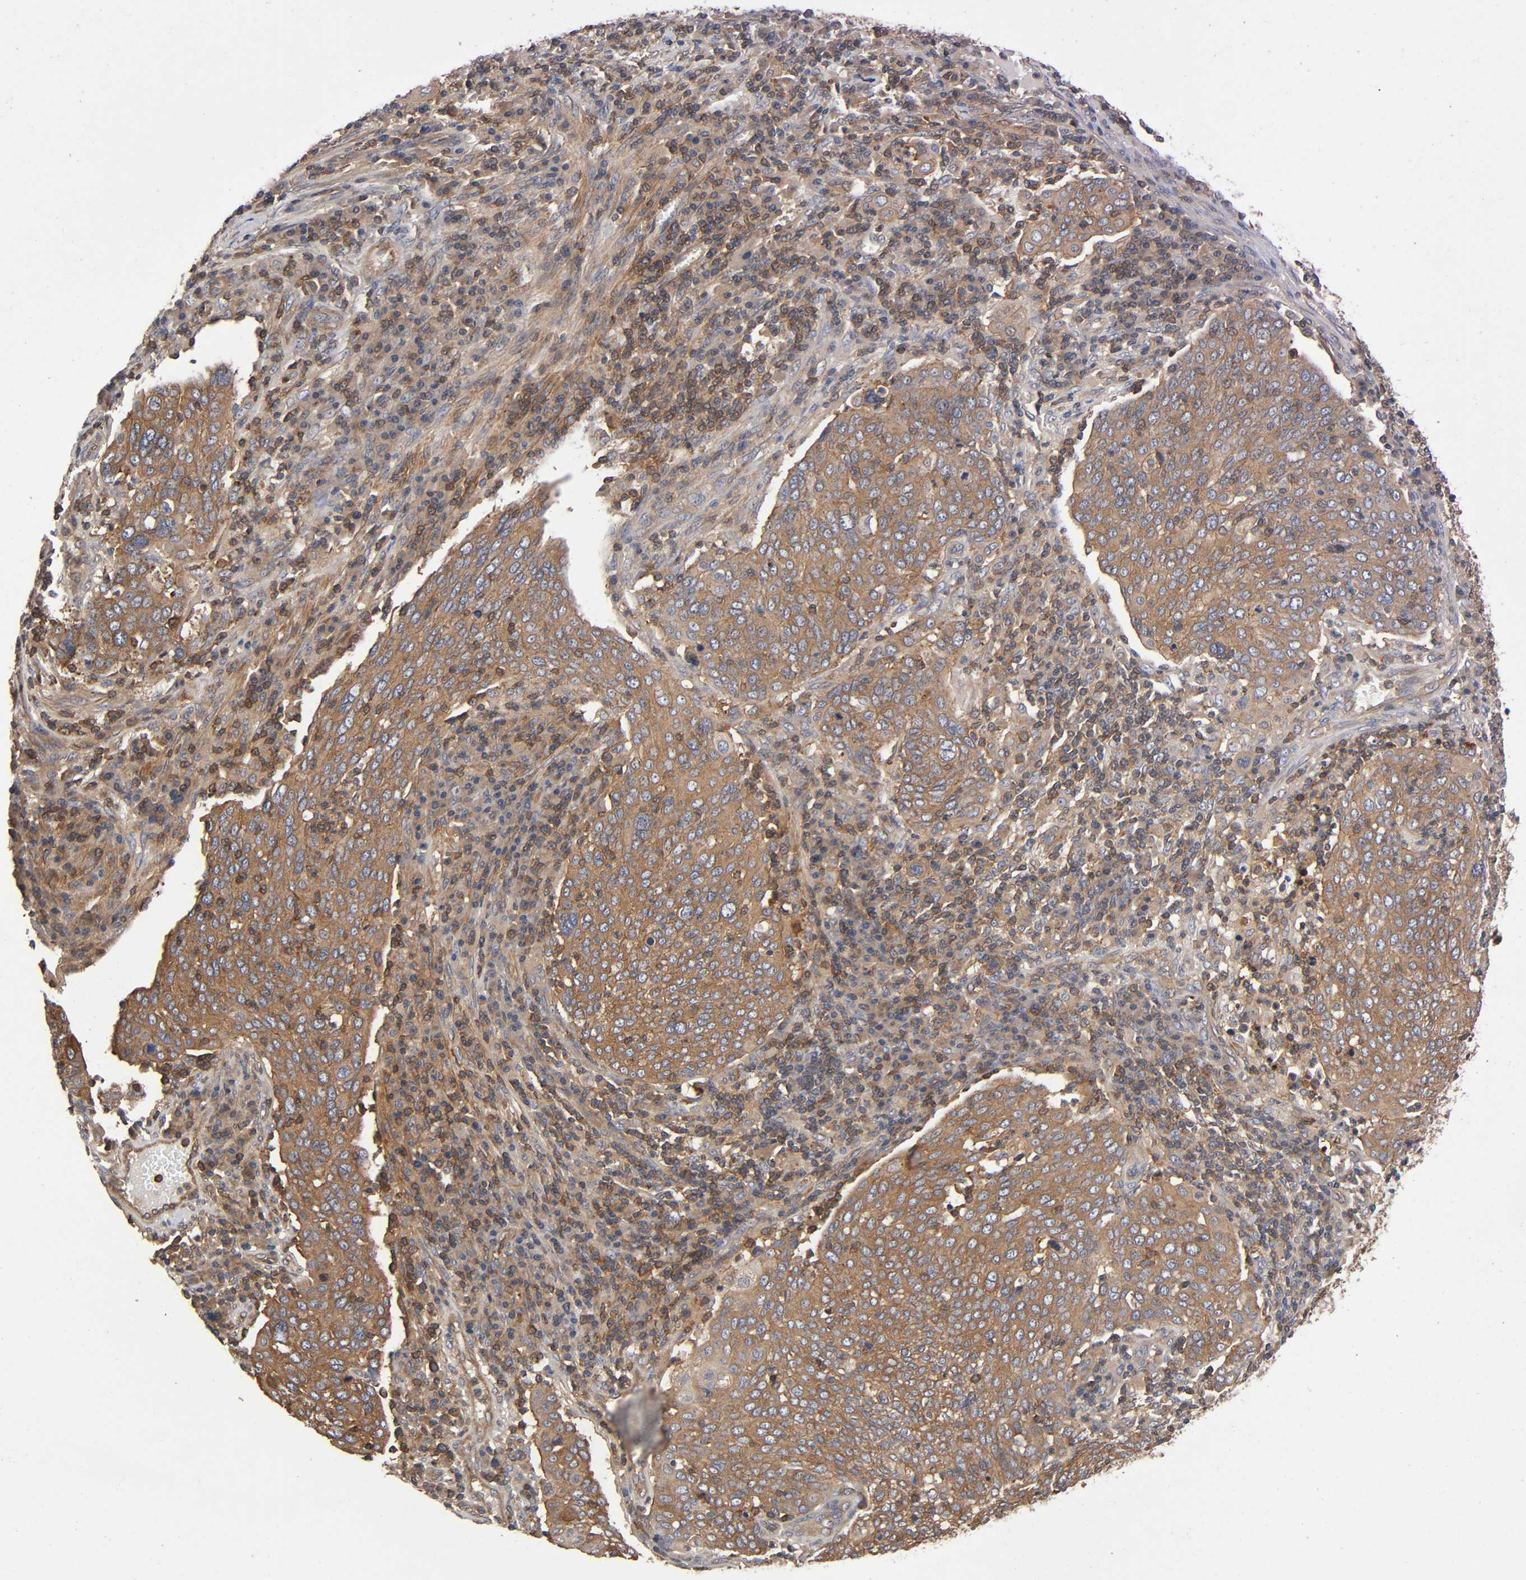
{"staining": {"intensity": "moderate", "quantity": ">75%", "location": "cytoplasmic/membranous"}, "tissue": "cervical cancer", "cell_type": "Tumor cells", "image_type": "cancer", "snomed": [{"axis": "morphology", "description": "Squamous cell carcinoma, NOS"}, {"axis": "topography", "description": "Cervix"}], "caption": "Immunohistochemistry (DAB (3,3'-diaminobenzidine)) staining of cervical cancer (squamous cell carcinoma) shows moderate cytoplasmic/membranous protein positivity in about >75% of tumor cells. The staining is performed using DAB brown chromogen to label protein expression. The nuclei are counter-stained blue using hematoxylin.", "gene": "LAMTOR2", "patient": {"sex": "female", "age": 40}}